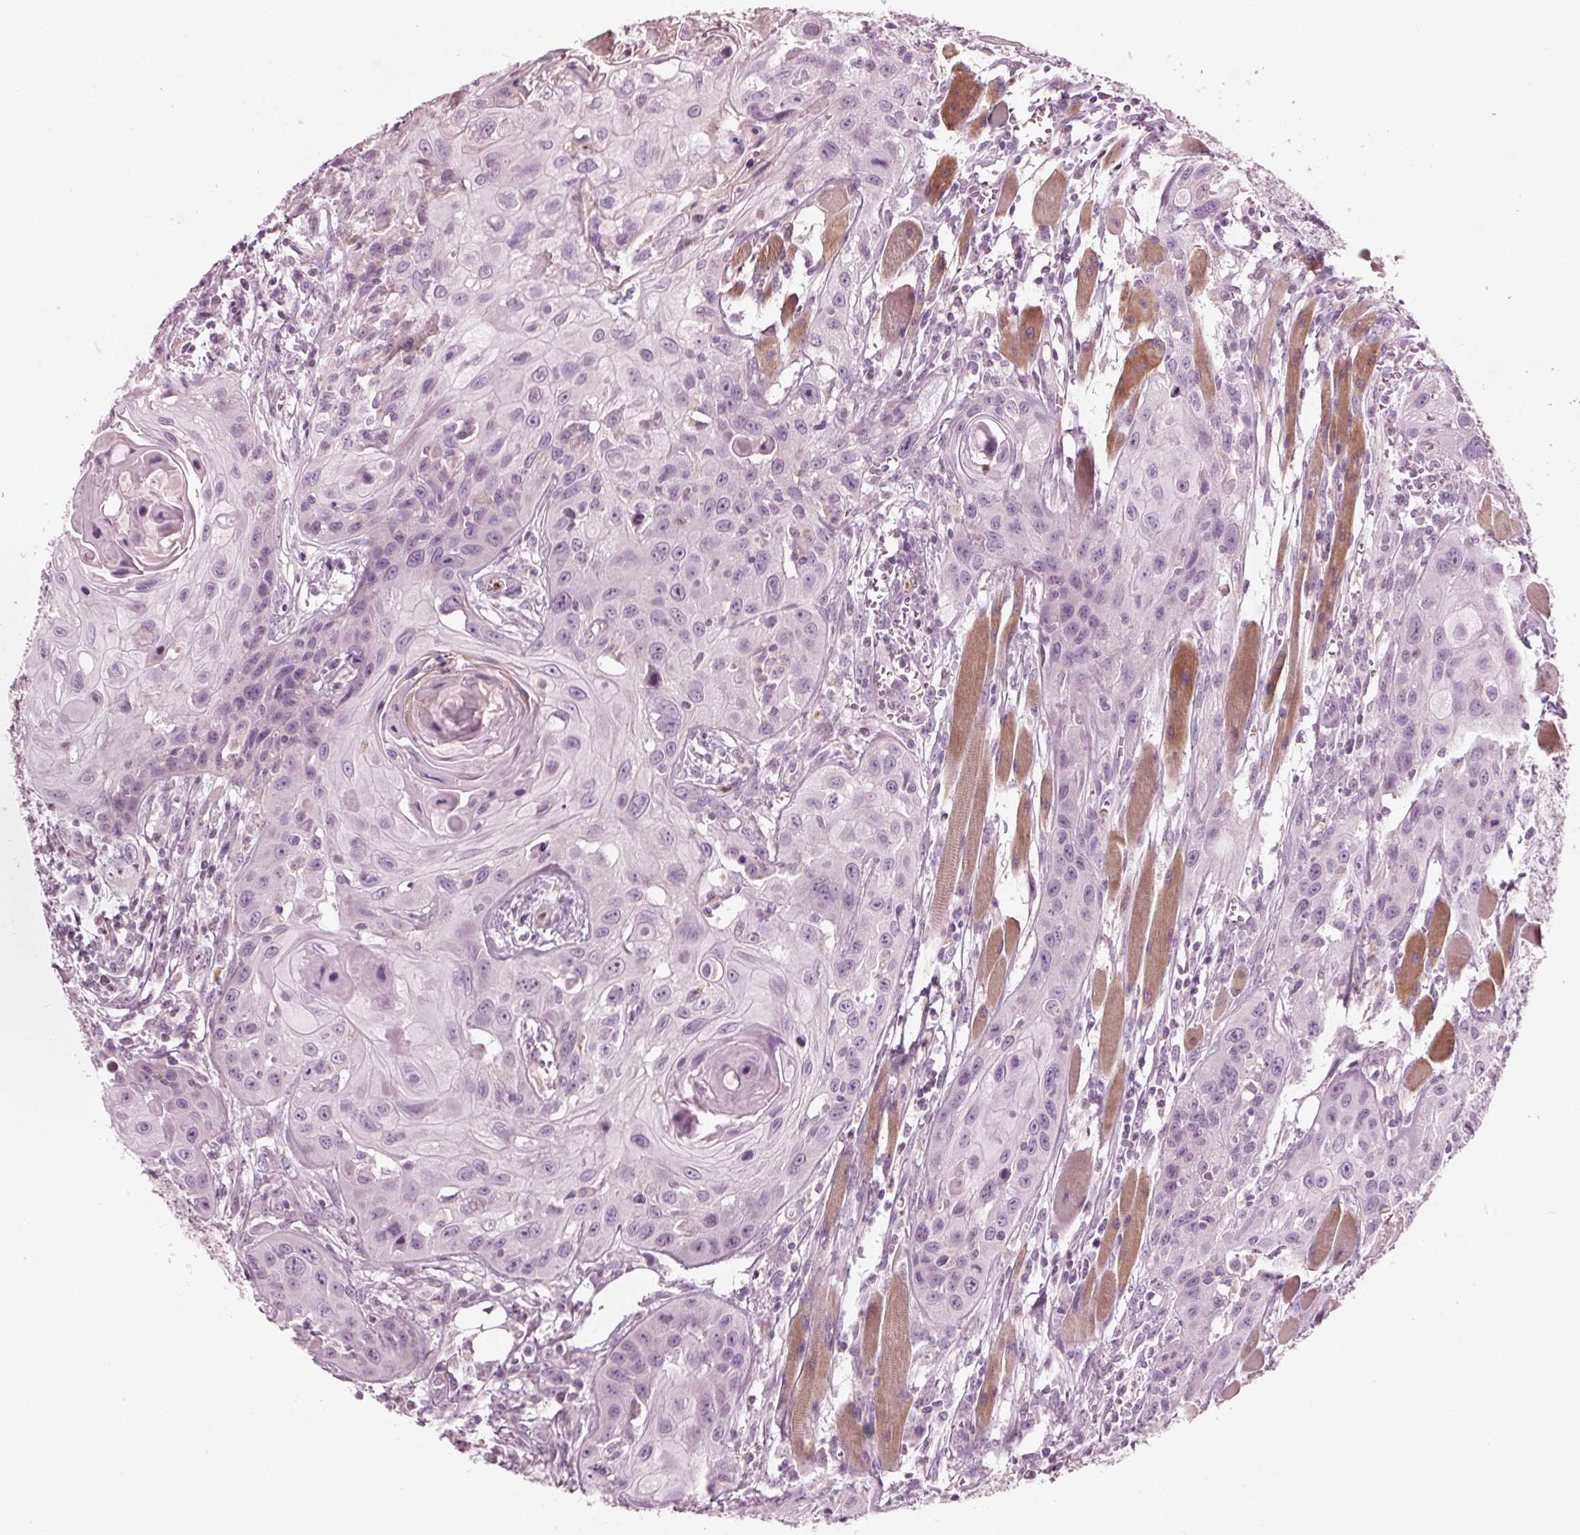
{"staining": {"intensity": "negative", "quantity": "none", "location": "none"}, "tissue": "head and neck cancer", "cell_type": "Tumor cells", "image_type": "cancer", "snomed": [{"axis": "morphology", "description": "Squamous cell carcinoma, NOS"}, {"axis": "topography", "description": "Oral tissue"}, {"axis": "topography", "description": "Head-Neck"}], "caption": "The immunohistochemistry micrograph has no significant positivity in tumor cells of head and neck squamous cell carcinoma tissue.", "gene": "CLN6", "patient": {"sex": "male", "age": 58}}